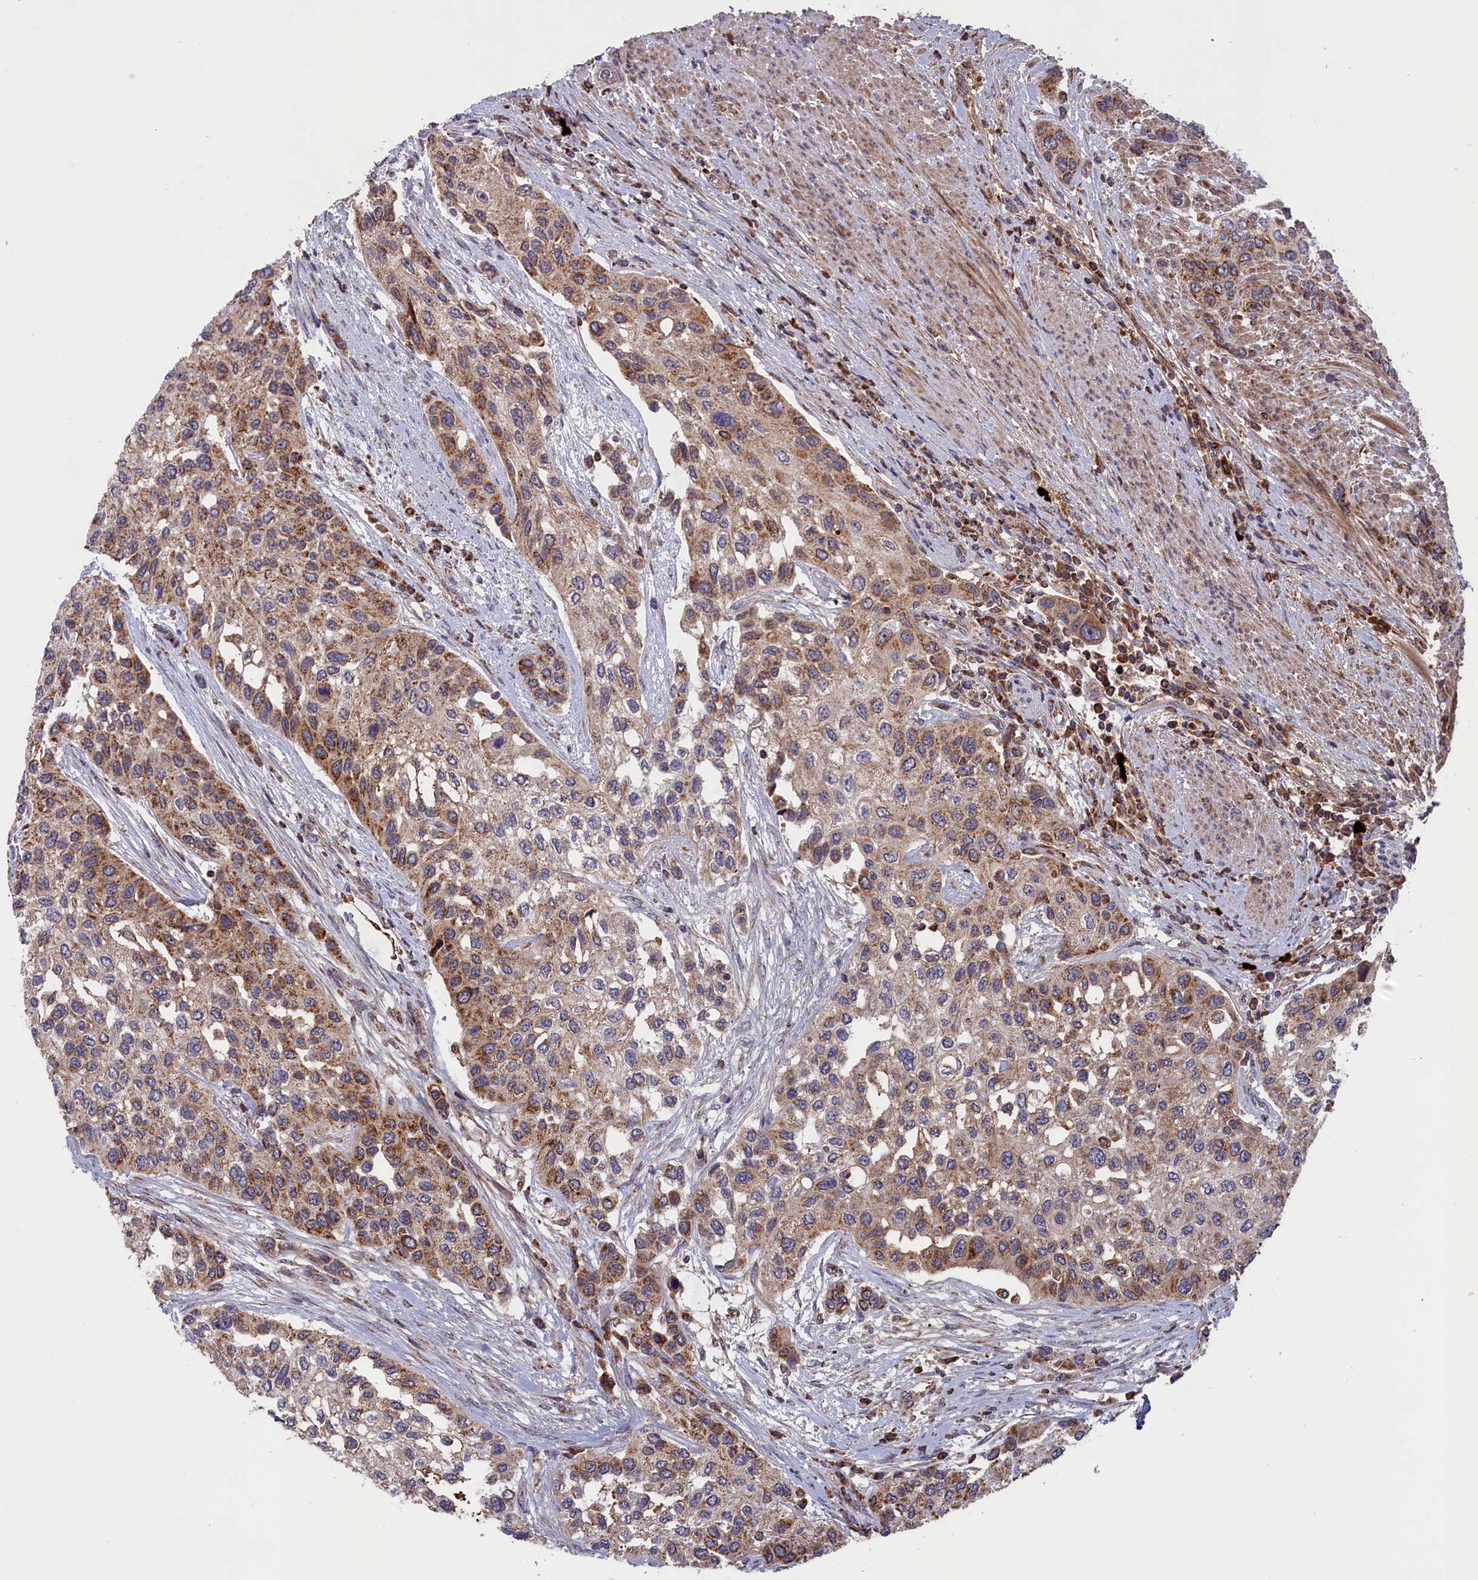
{"staining": {"intensity": "moderate", "quantity": ">75%", "location": "cytoplasmic/membranous"}, "tissue": "urothelial cancer", "cell_type": "Tumor cells", "image_type": "cancer", "snomed": [{"axis": "morphology", "description": "Normal tissue, NOS"}, {"axis": "morphology", "description": "Urothelial carcinoma, High grade"}, {"axis": "topography", "description": "Vascular tissue"}, {"axis": "topography", "description": "Urinary bladder"}], "caption": "Urothelial cancer stained with a protein marker reveals moderate staining in tumor cells.", "gene": "TIMM44", "patient": {"sex": "female", "age": 56}}